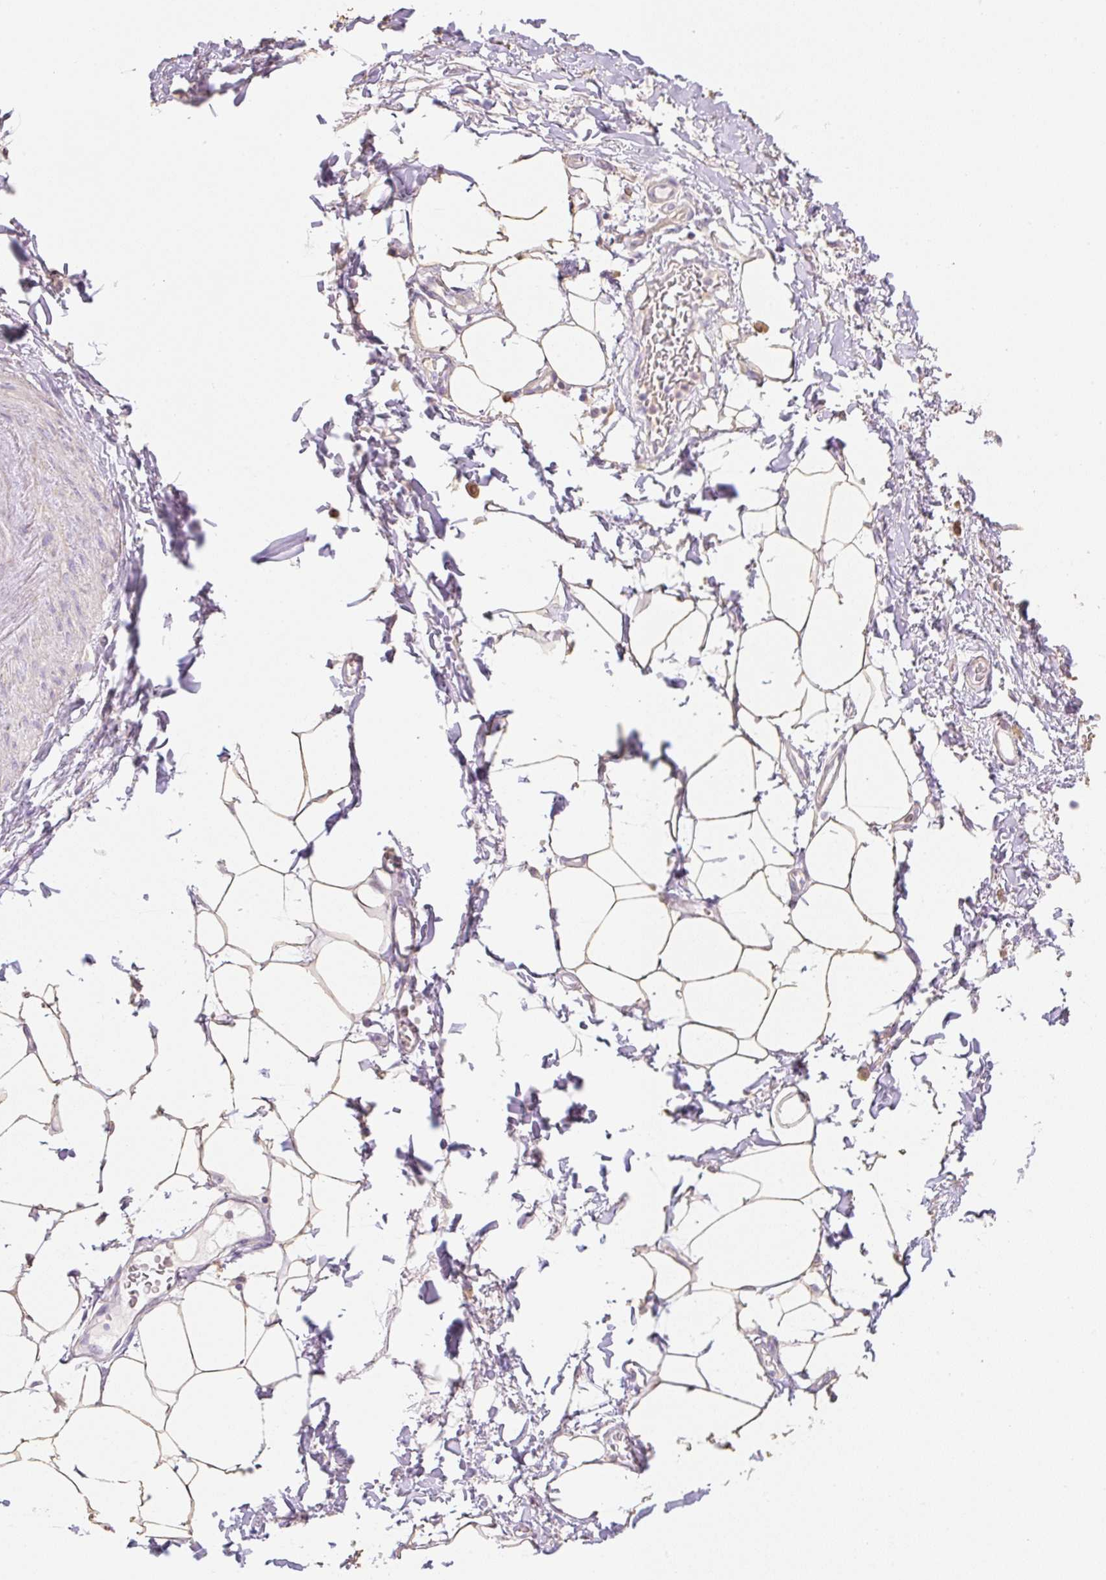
{"staining": {"intensity": "weak", "quantity": ">75%", "location": "cytoplasmic/membranous"}, "tissue": "adipose tissue", "cell_type": "Adipocytes", "image_type": "normal", "snomed": [{"axis": "morphology", "description": "Normal tissue, NOS"}, {"axis": "topography", "description": "Vagina"}, {"axis": "topography", "description": "Peripheral nerve tissue"}], "caption": "The micrograph displays staining of benign adipose tissue, revealing weak cytoplasmic/membranous protein expression (brown color) within adipocytes.", "gene": "MBOAT7", "patient": {"sex": "female", "age": 71}}